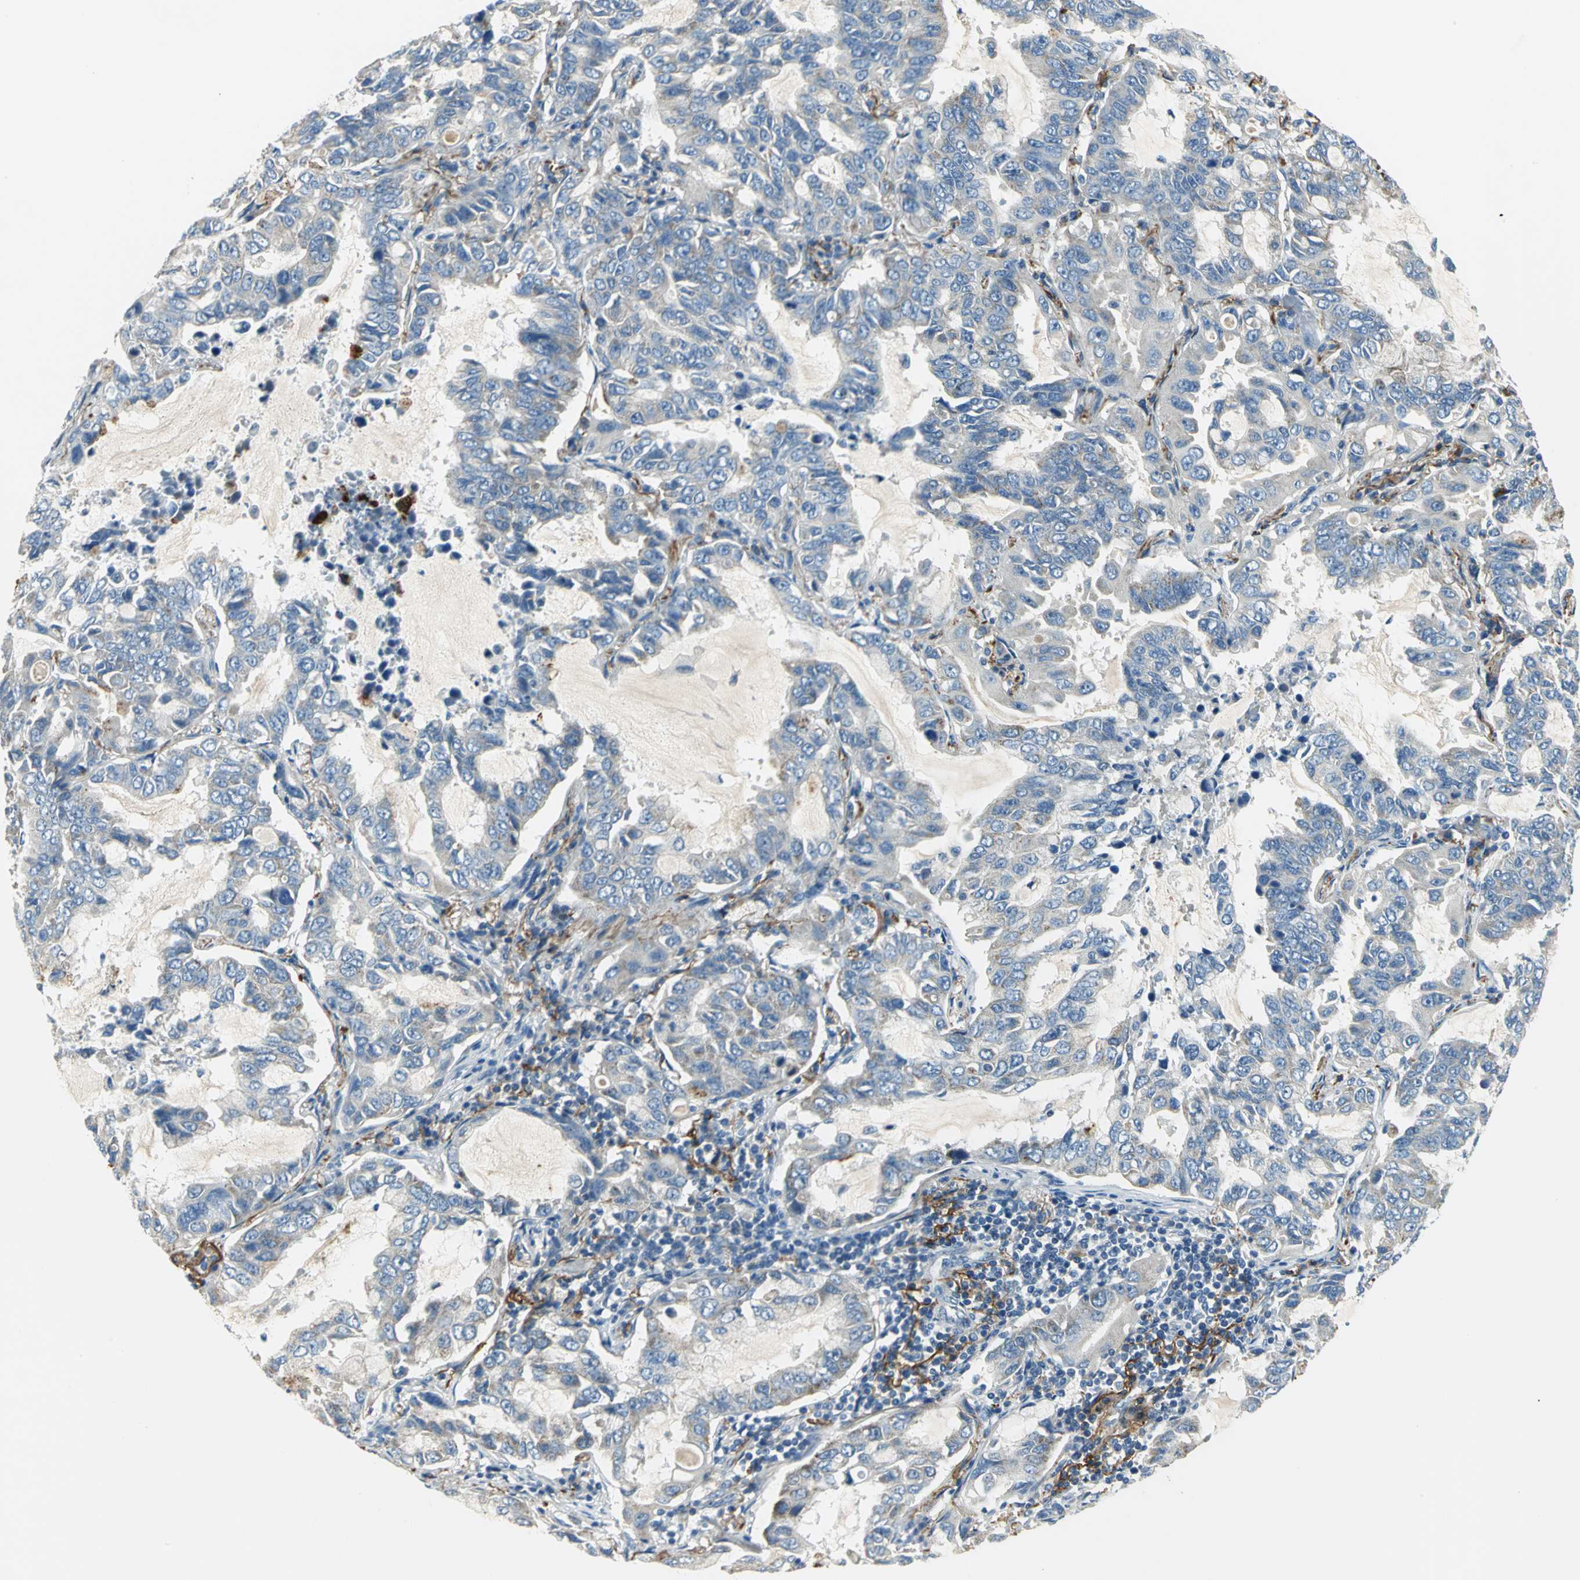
{"staining": {"intensity": "weak", "quantity": "<25%", "location": "cytoplasmic/membranous"}, "tissue": "lung cancer", "cell_type": "Tumor cells", "image_type": "cancer", "snomed": [{"axis": "morphology", "description": "Adenocarcinoma, NOS"}, {"axis": "topography", "description": "Lung"}], "caption": "Lung cancer (adenocarcinoma) was stained to show a protein in brown. There is no significant staining in tumor cells. The staining was performed using DAB (3,3'-diaminobenzidine) to visualize the protein expression in brown, while the nuclei were stained in blue with hematoxylin (Magnification: 20x).", "gene": "SLC16A7", "patient": {"sex": "male", "age": 64}}